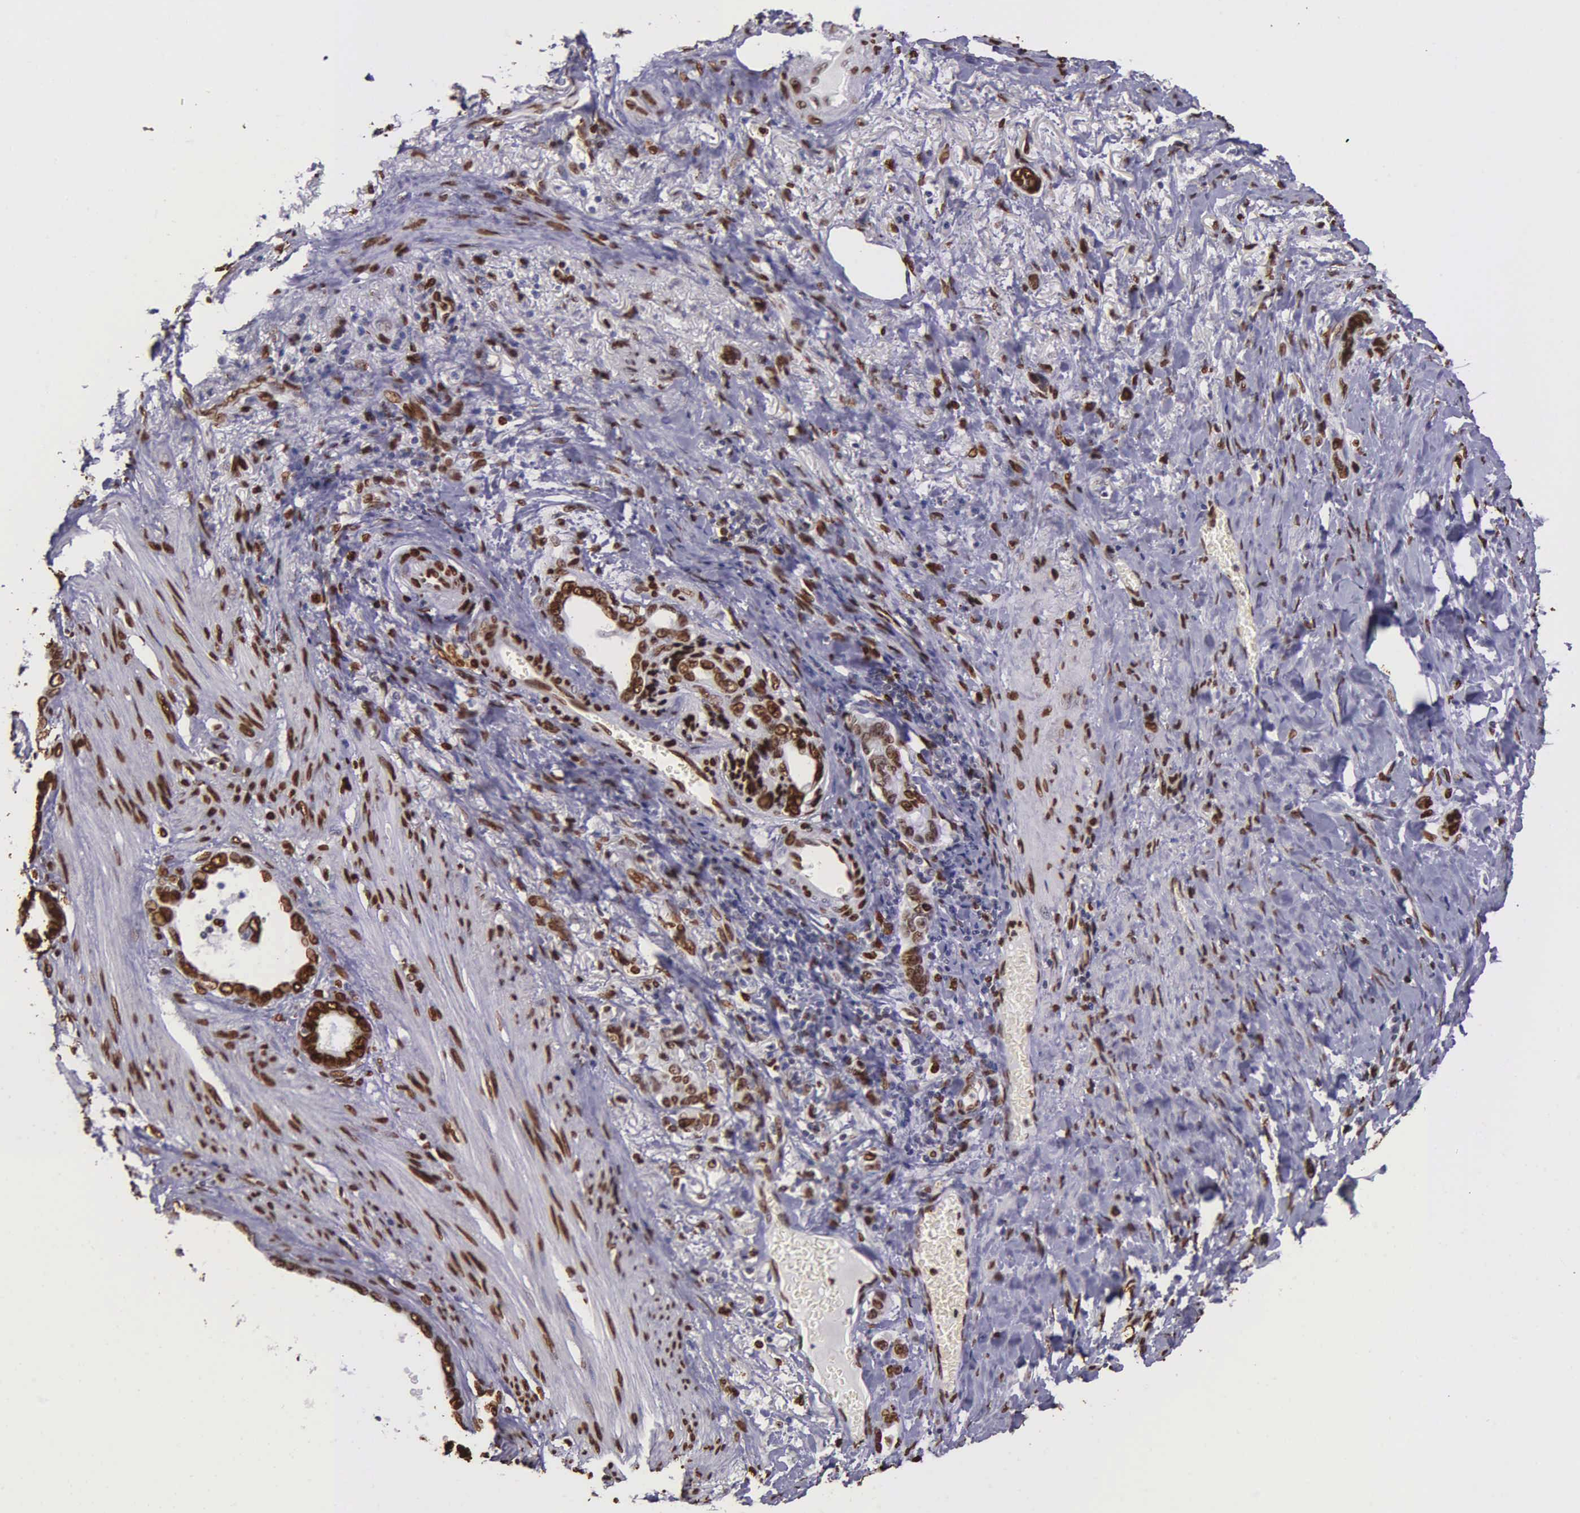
{"staining": {"intensity": "strong", "quantity": ">75%", "location": "nuclear"}, "tissue": "stomach cancer", "cell_type": "Tumor cells", "image_type": "cancer", "snomed": [{"axis": "morphology", "description": "Adenocarcinoma, NOS"}, {"axis": "topography", "description": "Stomach"}], "caption": "Strong nuclear protein expression is seen in about >75% of tumor cells in stomach cancer (adenocarcinoma). (IHC, brightfield microscopy, high magnification).", "gene": "H1-0", "patient": {"sex": "male", "age": 78}}